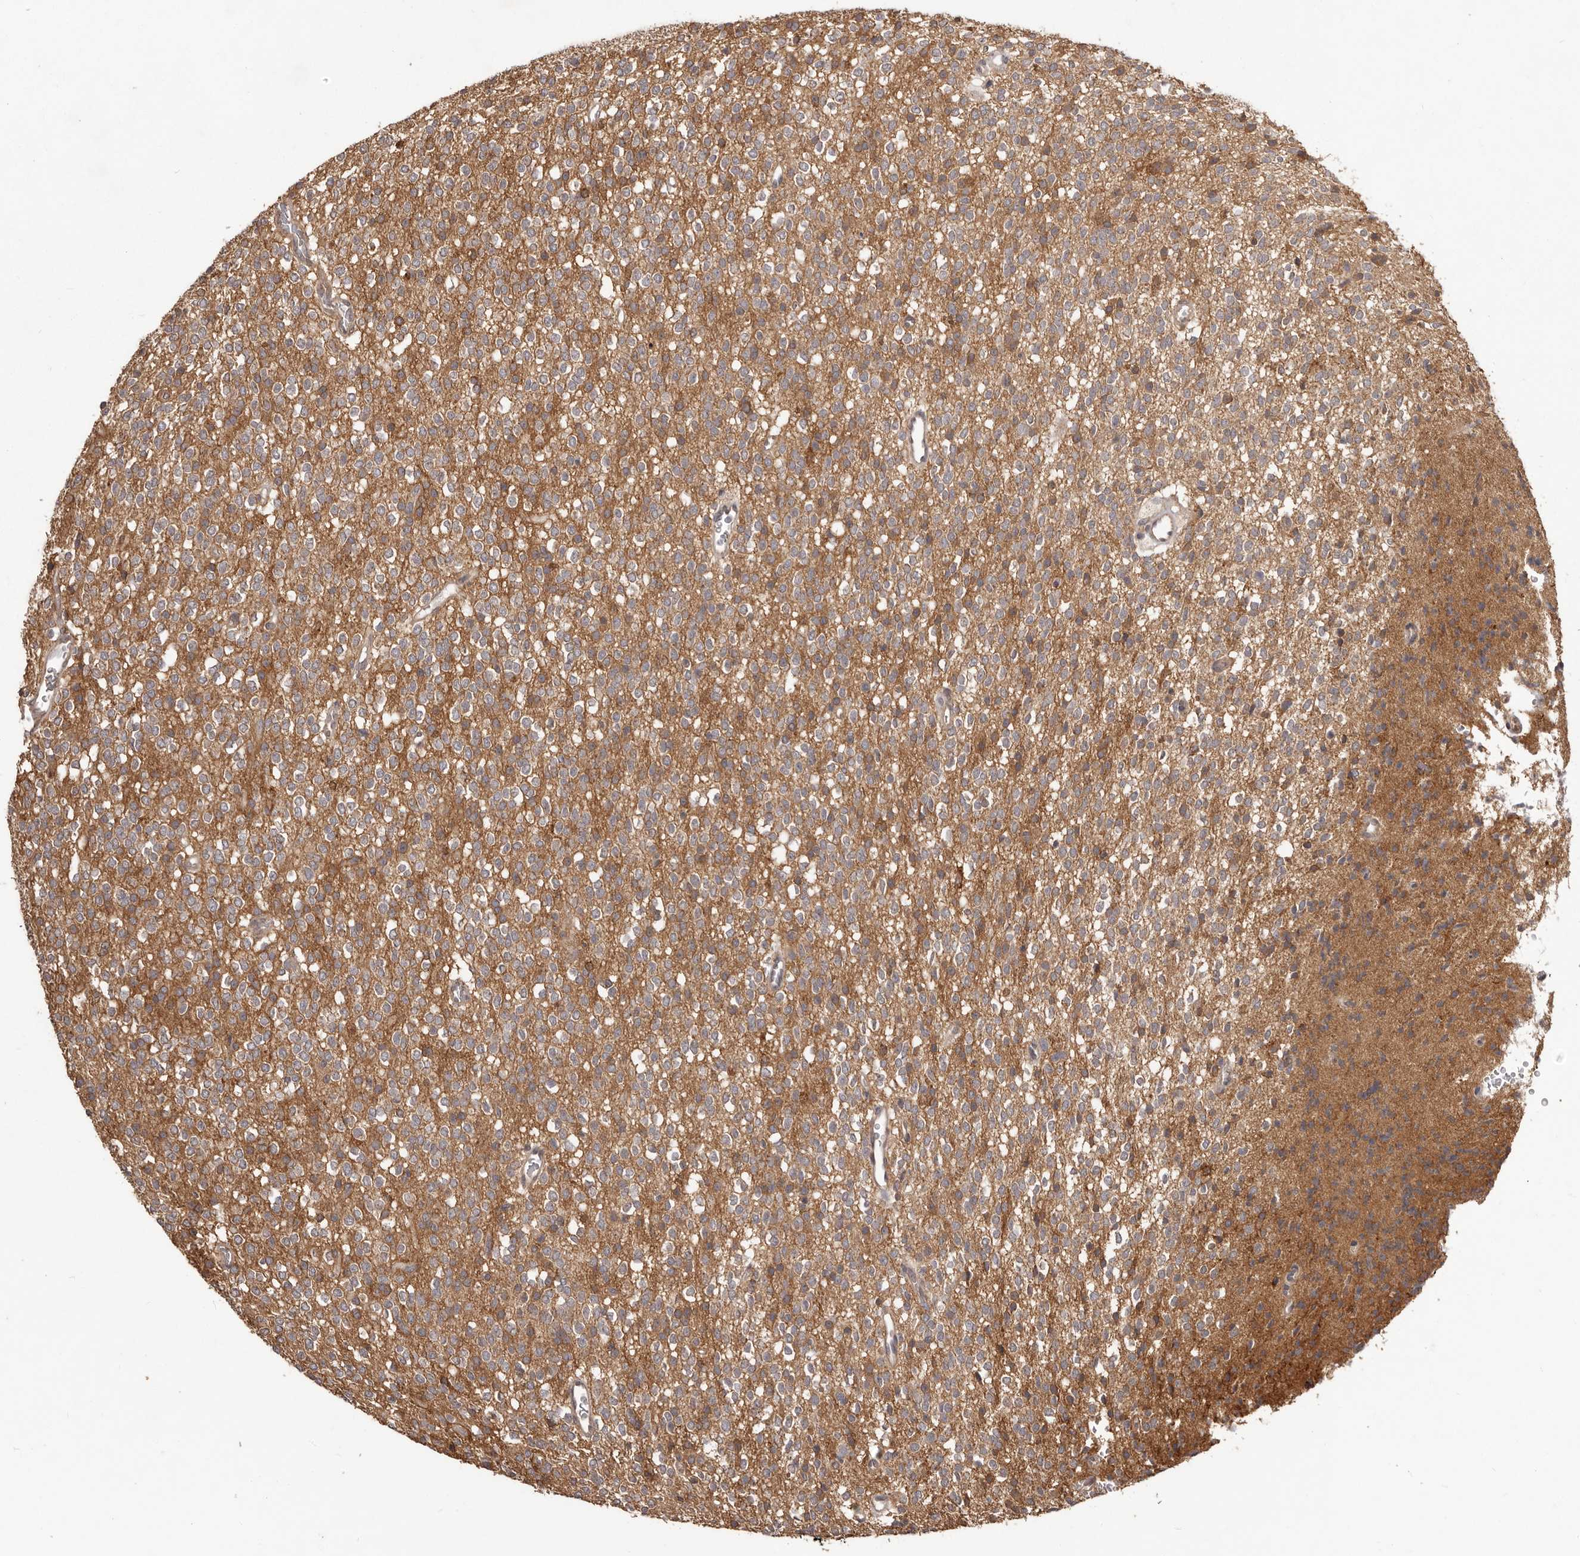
{"staining": {"intensity": "negative", "quantity": "none", "location": "none"}, "tissue": "glioma", "cell_type": "Tumor cells", "image_type": "cancer", "snomed": [{"axis": "morphology", "description": "Glioma, malignant, High grade"}, {"axis": "topography", "description": "Brain"}], "caption": "IHC of glioma reveals no expression in tumor cells.", "gene": "MTO1", "patient": {"sex": "male", "age": 34}}